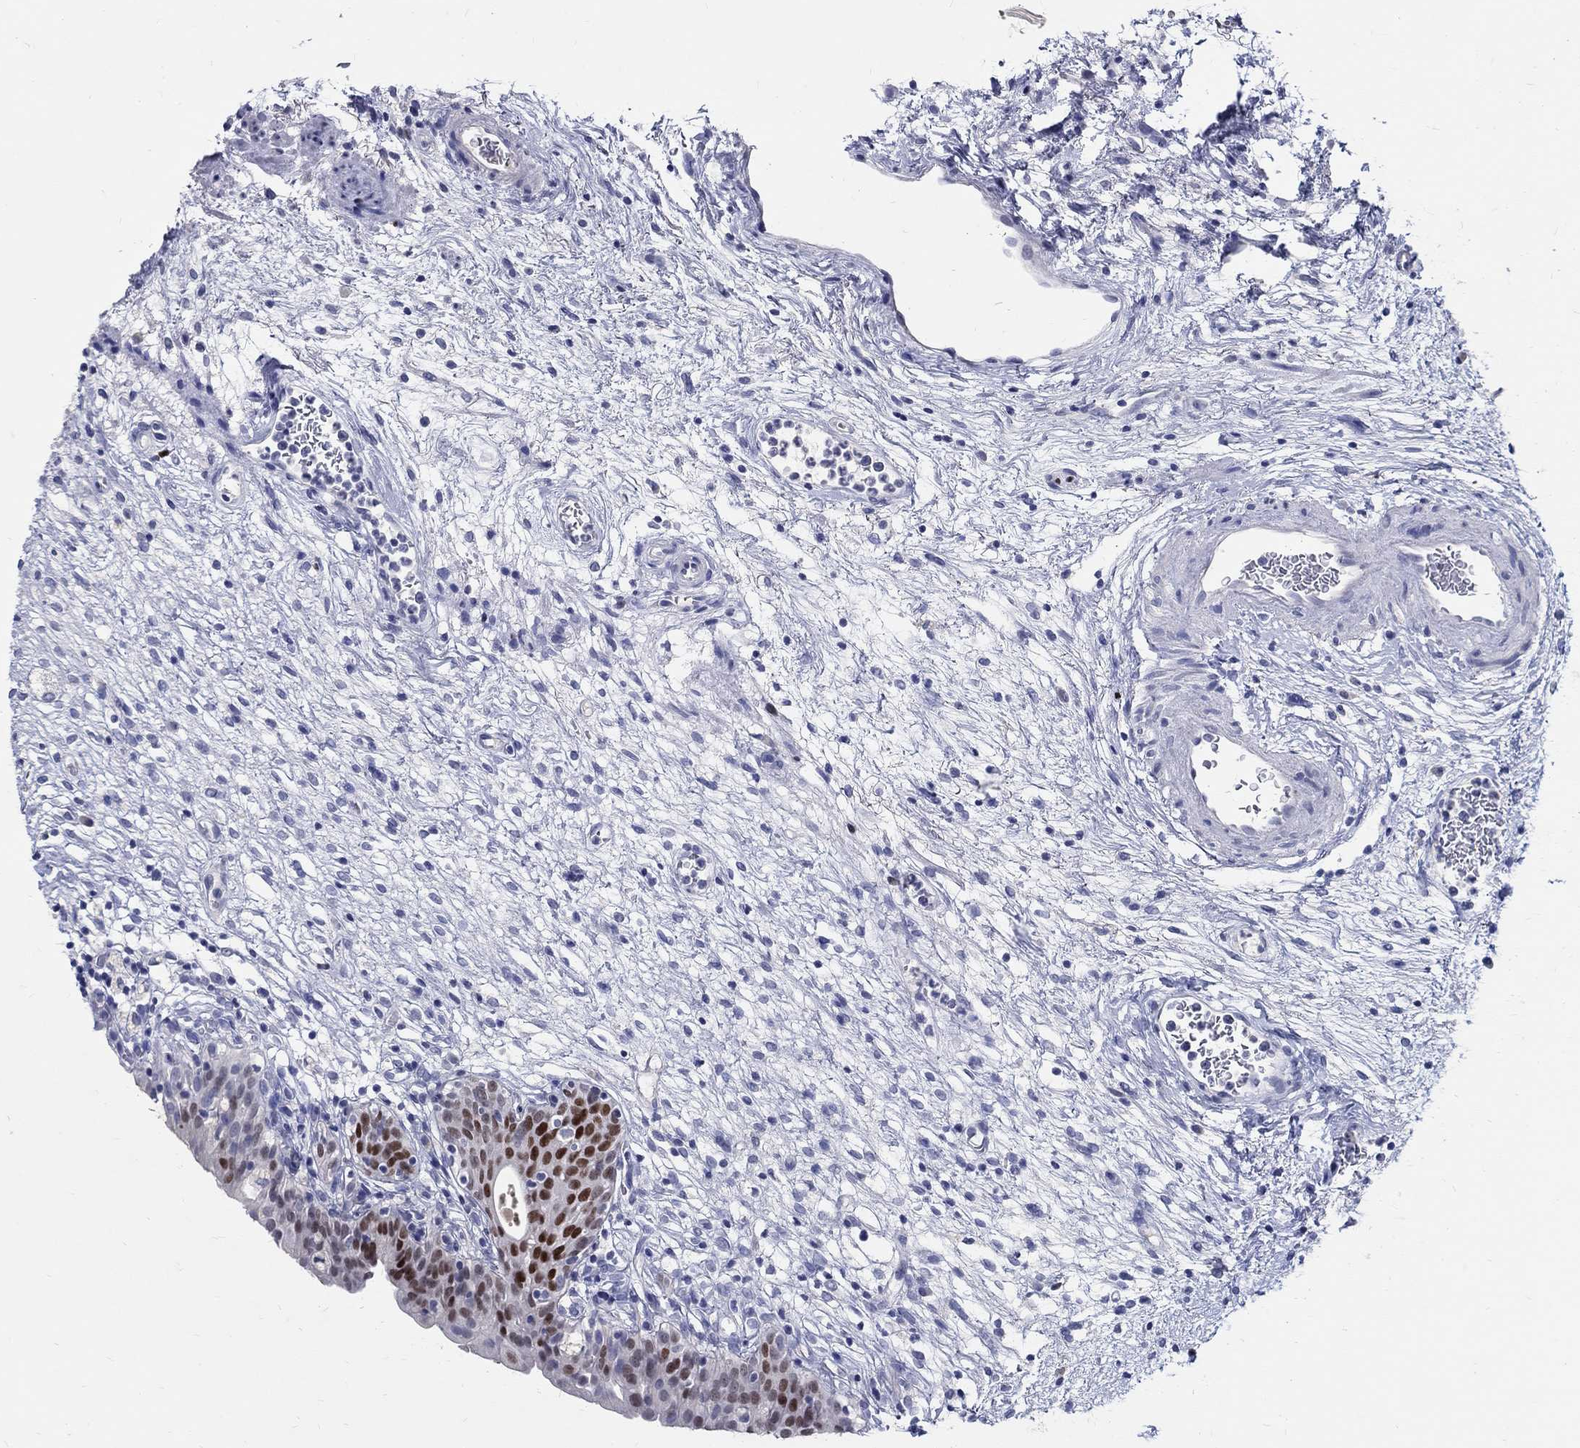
{"staining": {"intensity": "strong", "quantity": "25%-75%", "location": "nuclear"}, "tissue": "urinary bladder", "cell_type": "Urothelial cells", "image_type": "normal", "snomed": [{"axis": "morphology", "description": "Normal tissue, NOS"}, {"axis": "topography", "description": "Urinary bladder"}], "caption": "DAB (3,3'-diaminobenzidine) immunohistochemical staining of benign urinary bladder exhibits strong nuclear protein positivity in about 25%-75% of urothelial cells. The staining was performed using DAB, with brown indicating positive protein expression. Nuclei are stained blue with hematoxylin.", "gene": "SOX2", "patient": {"sex": "male", "age": 76}}